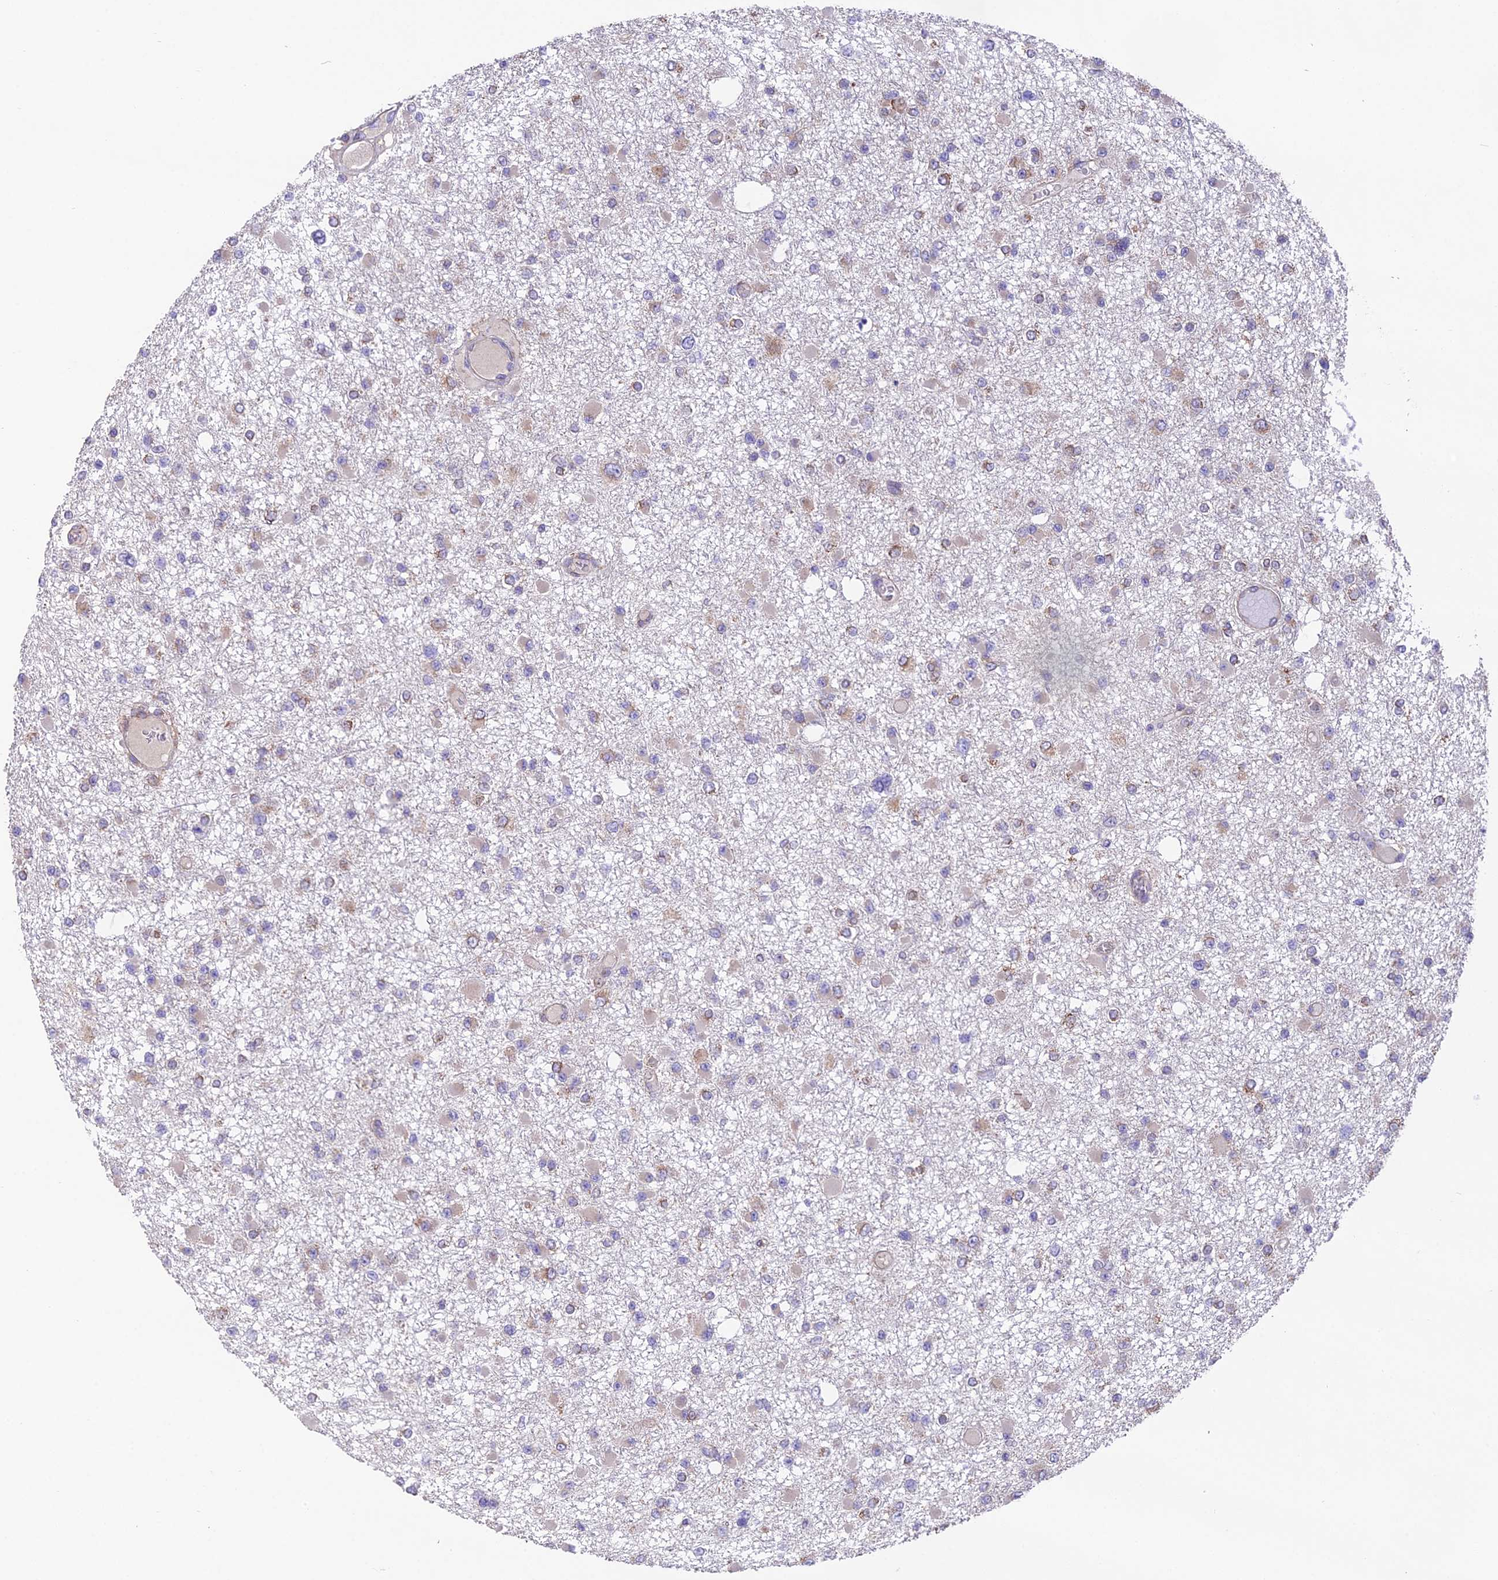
{"staining": {"intensity": "moderate", "quantity": "<25%", "location": "cytoplasmic/membranous"}, "tissue": "glioma", "cell_type": "Tumor cells", "image_type": "cancer", "snomed": [{"axis": "morphology", "description": "Glioma, malignant, Low grade"}, {"axis": "topography", "description": "Brain"}], "caption": "A low amount of moderate cytoplasmic/membranous expression is seen in about <25% of tumor cells in low-grade glioma (malignant) tissue.", "gene": "BLOC1S4", "patient": {"sex": "female", "age": 22}}